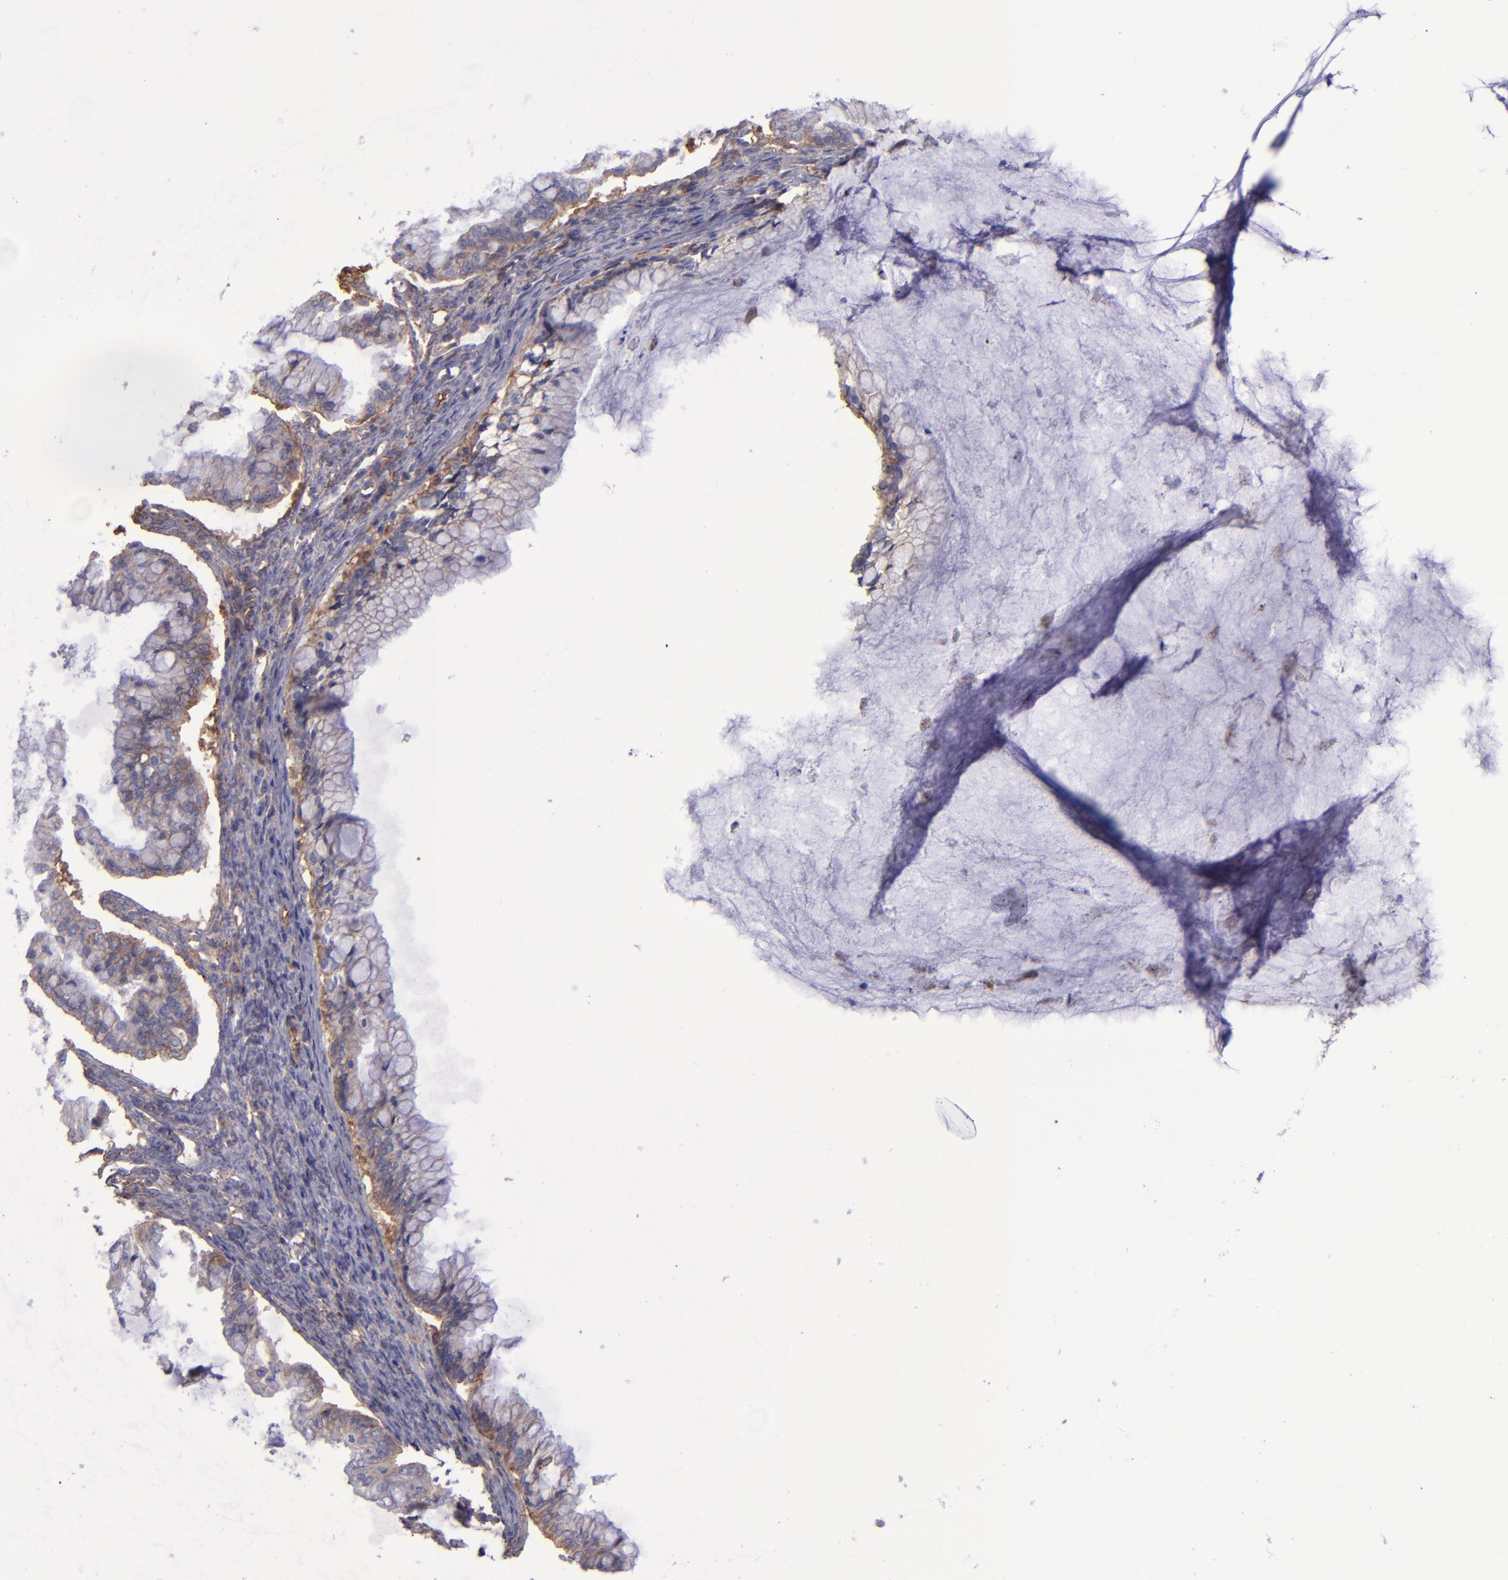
{"staining": {"intensity": "weak", "quantity": ">75%", "location": "cytoplasmic/membranous"}, "tissue": "ovarian cancer", "cell_type": "Tumor cells", "image_type": "cancer", "snomed": [{"axis": "morphology", "description": "Cystadenocarcinoma, mucinous, NOS"}, {"axis": "topography", "description": "Ovary"}], "caption": "Immunohistochemistry of ovarian cancer (mucinous cystadenocarcinoma) displays low levels of weak cytoplasmic/membranous positivity in about >75% of tumor cells.", "gene": "ITGAV", "patient": {"sex": "female", "age": 57}}